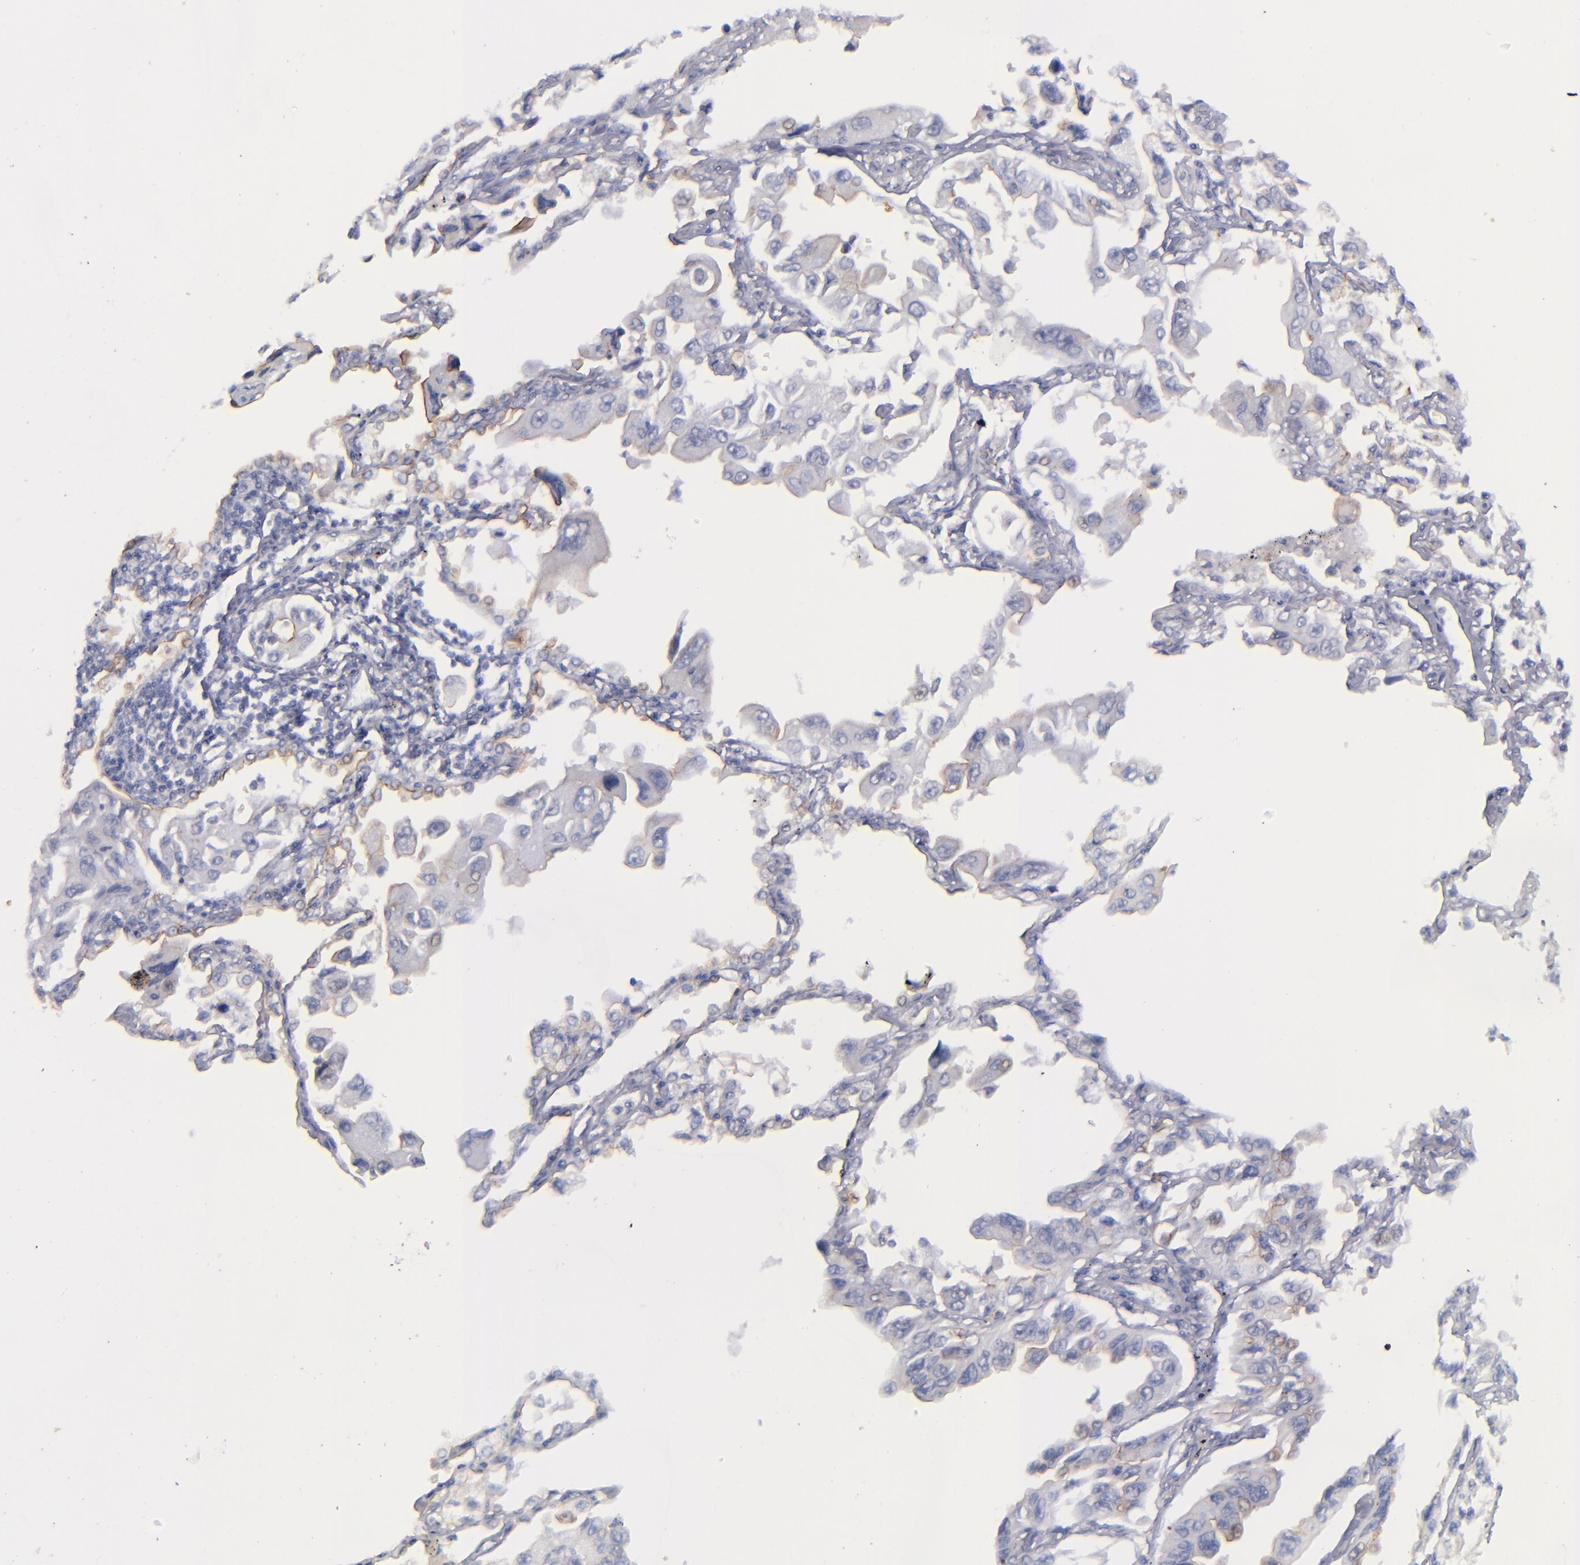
{"staining": {"intensity": "negative", "quantity": "none", "location": "none"}, "tissue": "lung cancer", "cell_type": "Tumor cells", "image_type": "cancer", "snomed": [{"axis": "morphology", "description": "Adenocarcinoma, NOS"}, {"axis": "topography", "description": "Lung"}], "caption": "A micrograph of lung cancer stained for a protein shows no brown staining in tumor cells.", "gene": "EVPL", "patient": {"sex": "male", "age": 64}}